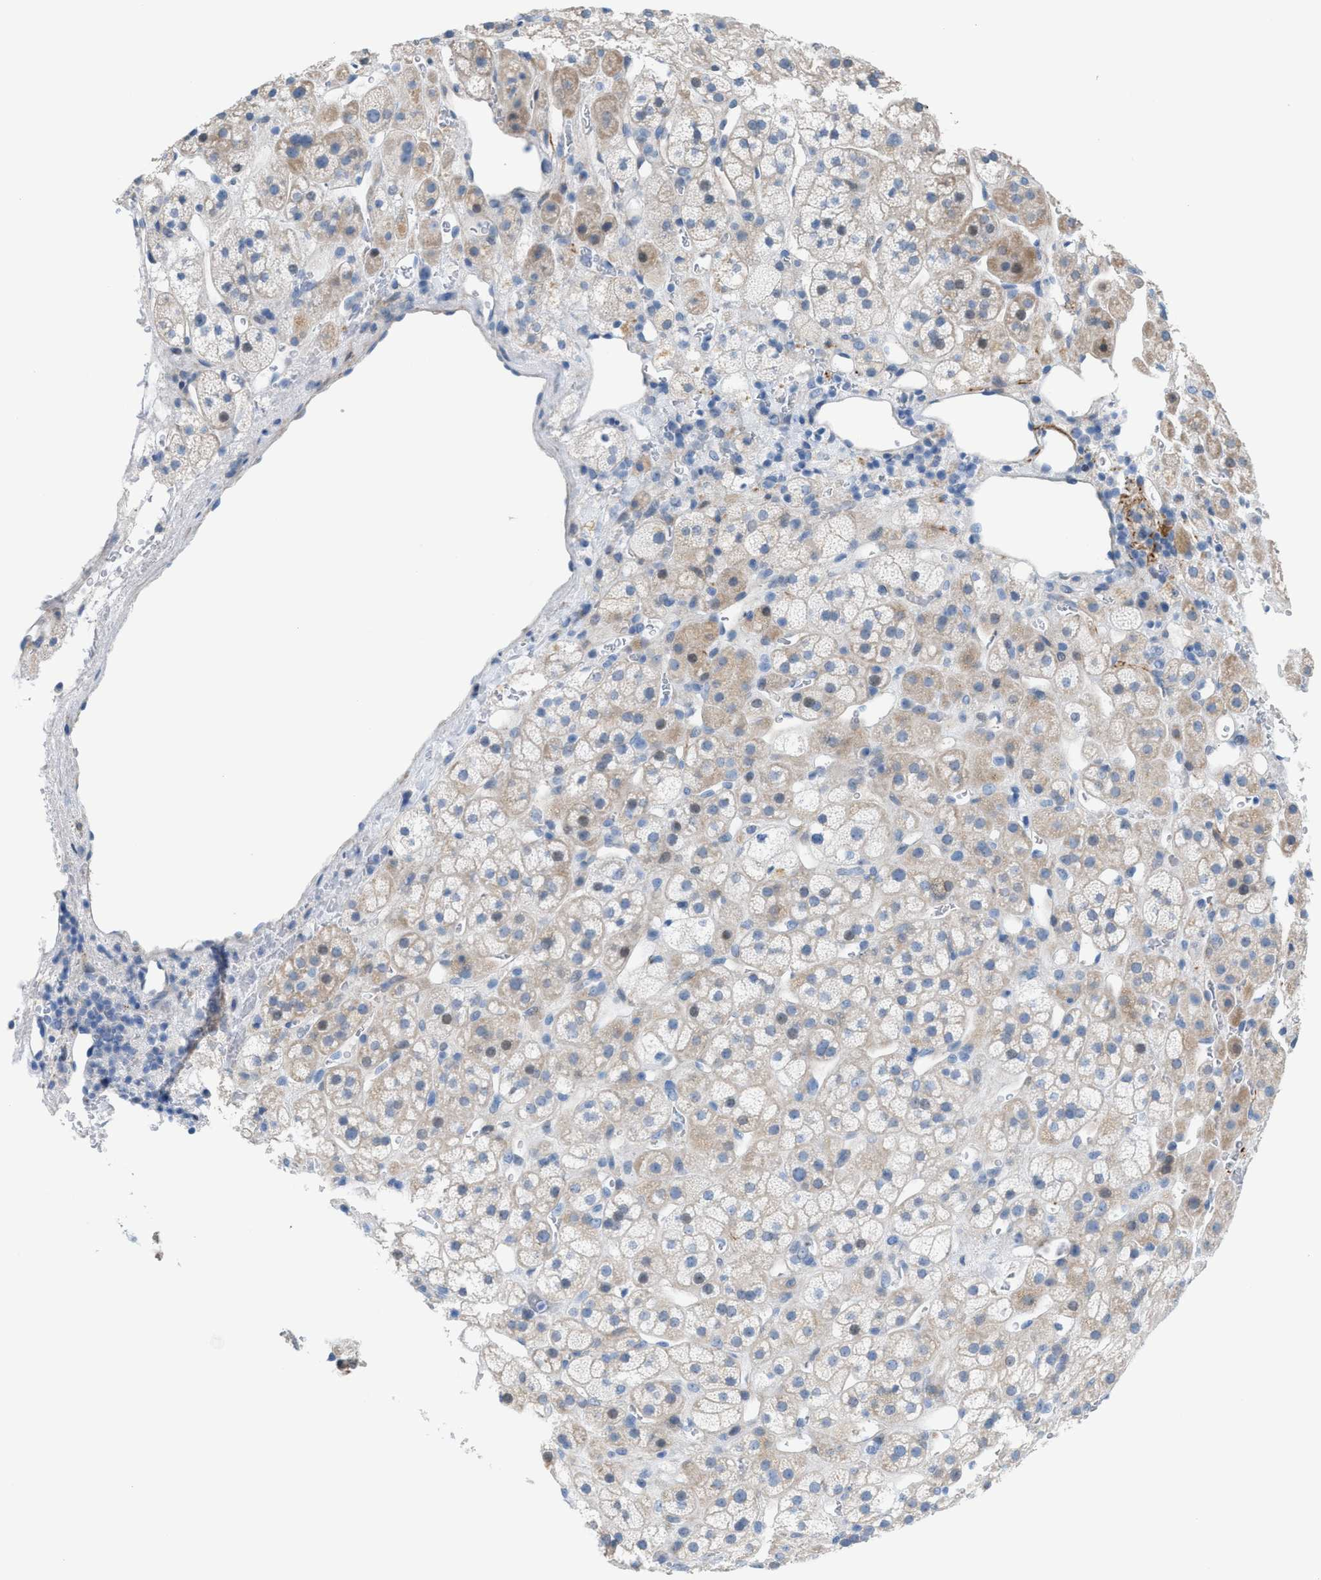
{"staining": {"intensity": "weak", "quantity": "25%-75%", "location": "cytoplasmic/membranous"}, "tissue": "adrenal gland", "cell_type": "Glandular cells", "image_type": "normal", "snomed": [{"axis": "morphology", "description": "Normal tissue, NOS"}, {"axis": "topography", "description": "Adrenal gland"}], "caption": "Protein analysis of benign adrenal gland reveals weak cytoplasmic/membranous positivity in about 25%-75% of glandular cells.", "gene": "MPP3", "patient": {"sex": "male", "age": 56}}